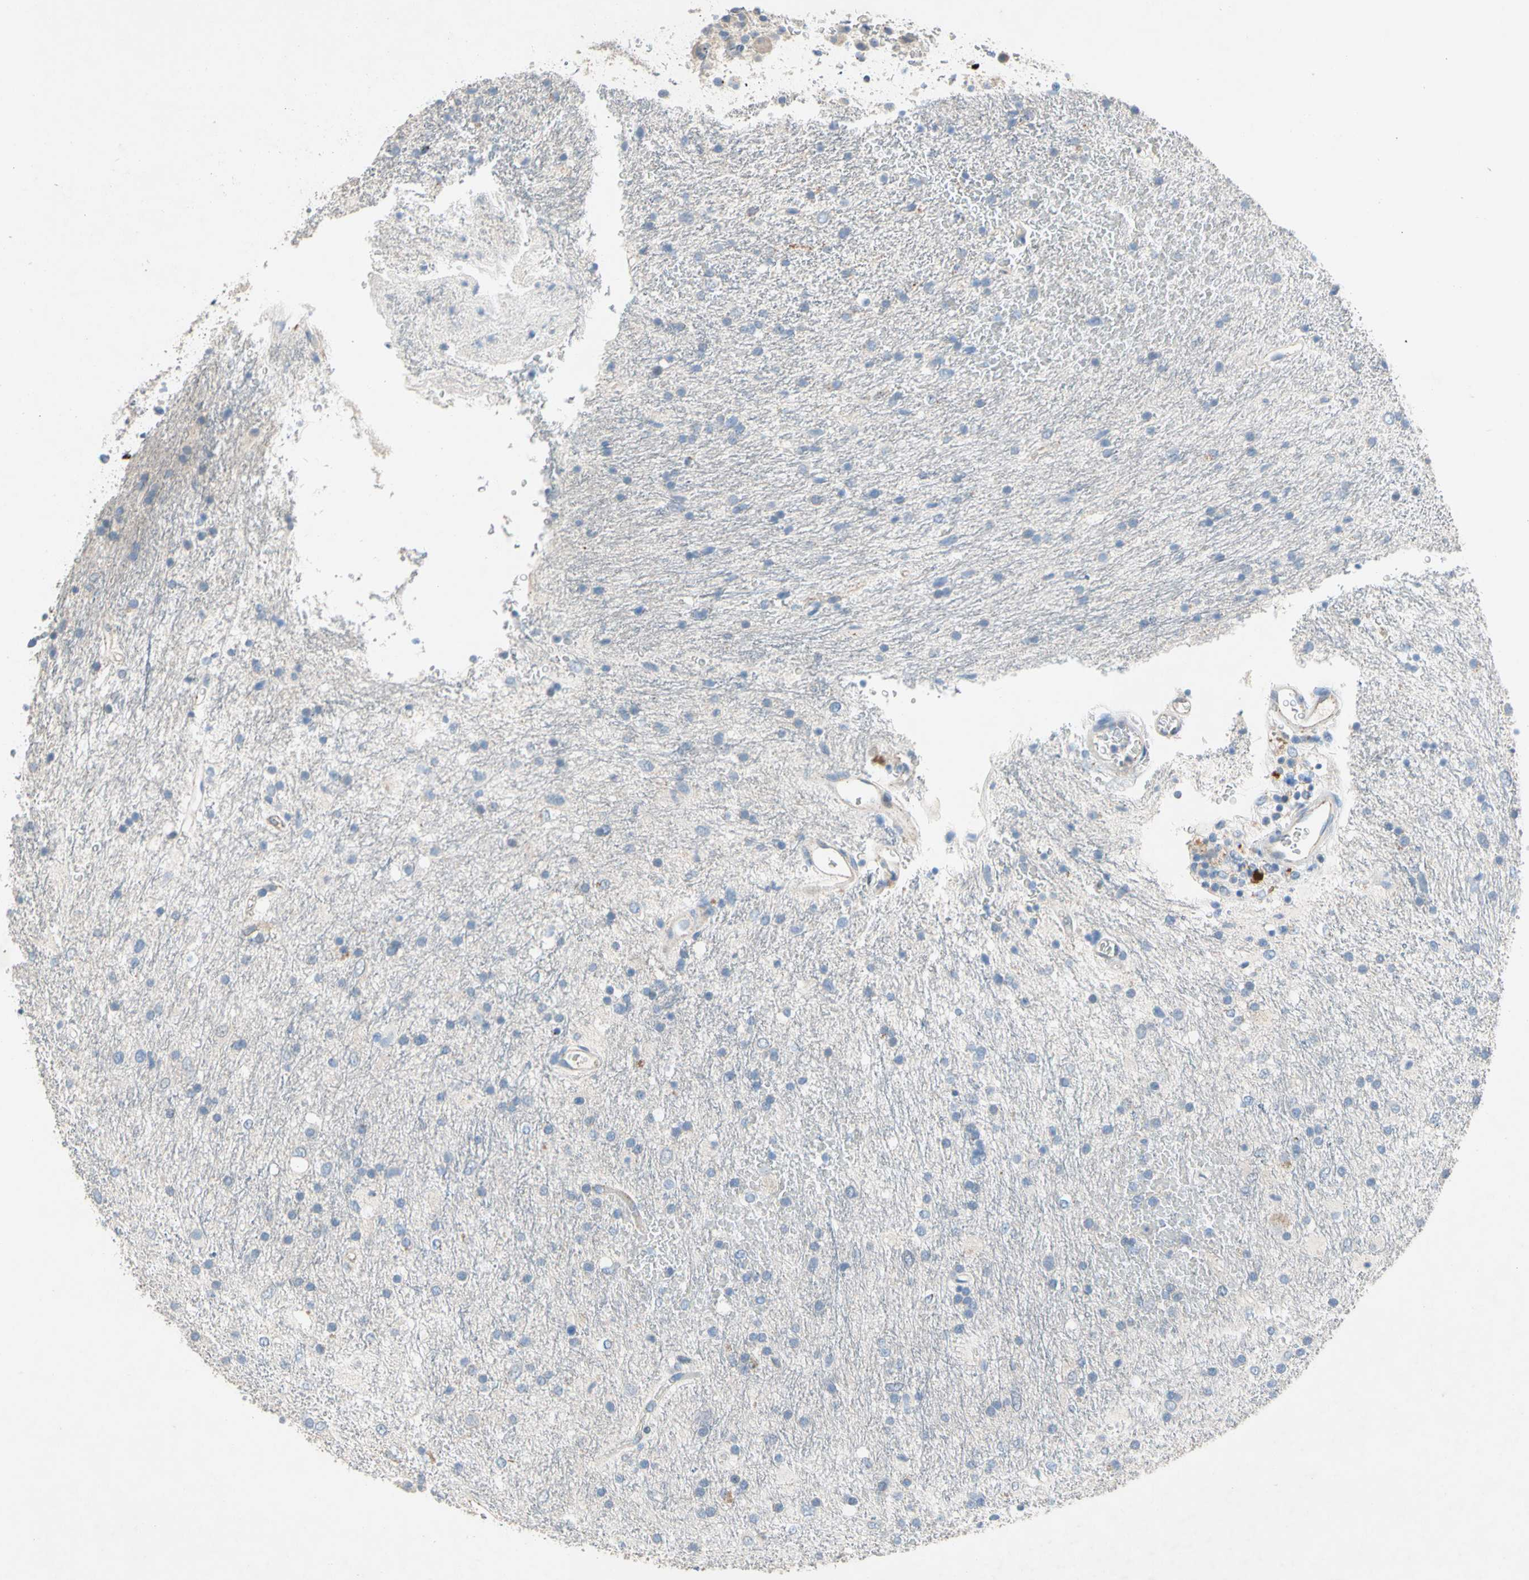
{"staining": {"intensity": "negative", "quantity": "none", "location": "none"}, "tissue": "glioma", "cell_type": "Tumor cells", "image_type": "cancer", "snomed": [{"axis": "morphology", "description": "Glioma, malignant, Low grade"}, {"axis": "topography", "description": "Brain"}], "caption": "DAB (3,3'-diaminobenzidine) immunohistochemical staining of human glioma demonstrates no significant expression in tumor cells.", "gene": "NDFIP2", "patient": {"sex": "male", "age": 77}}